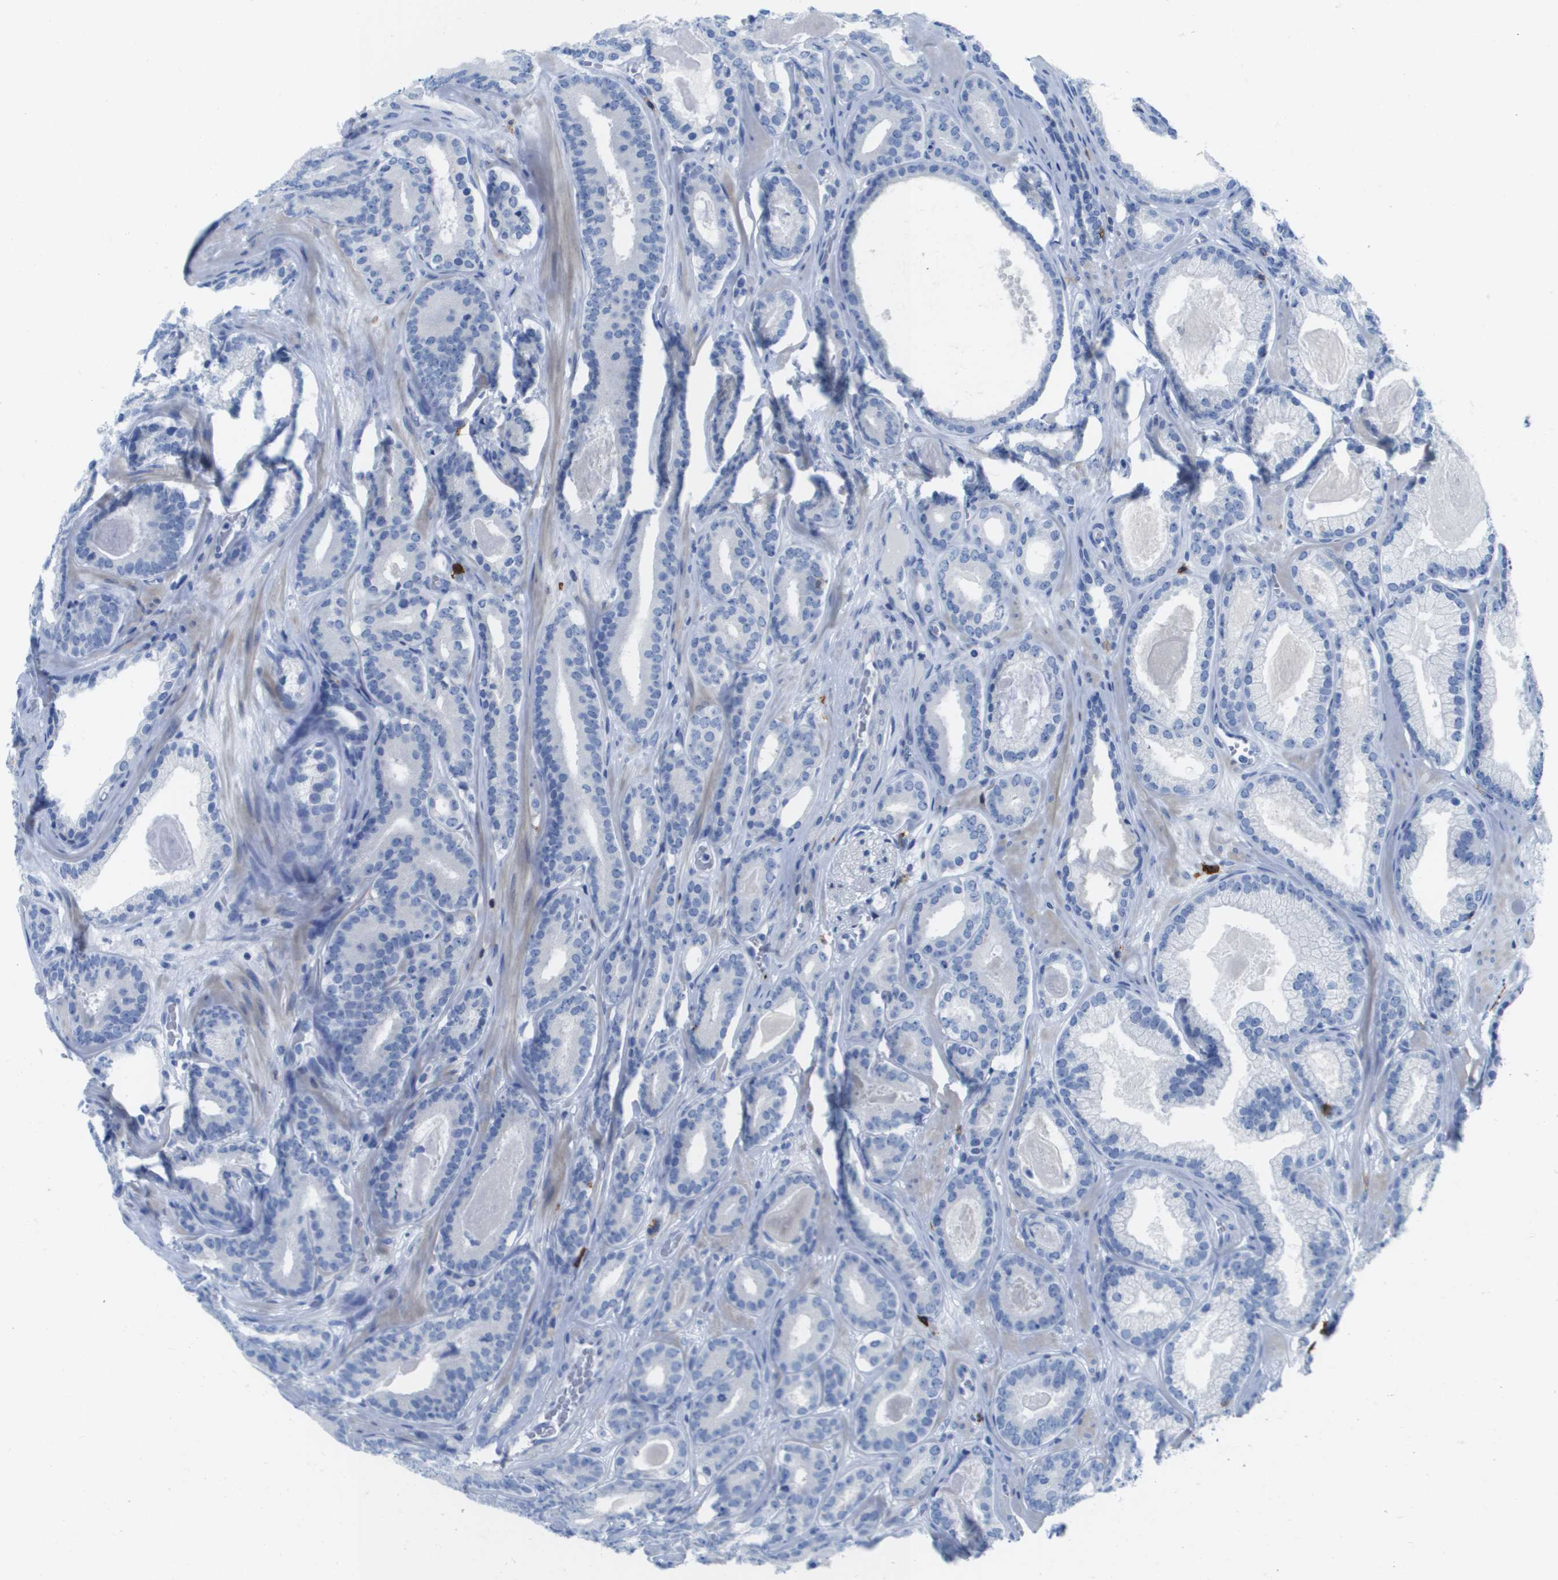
{"staining": {"intensity": "negative", "quantity": "none", "location": "none"}, "tissue": "prostate cancer", "cell_type": "Tumor cells", "image_type": "cancer", "snomed": [{"axis": "morphology", "description": "Adenocarcinoma, High grade"}, {"axis": "topography", "description": "Prostate"}], "caption": "Immunohistochemical staining of human adenocarcinoma (high-grade) (prostate) shows no significant staining in tumor cells.", "gene": "MS4A1", "patient": {"sex": "male", "age": 60}}